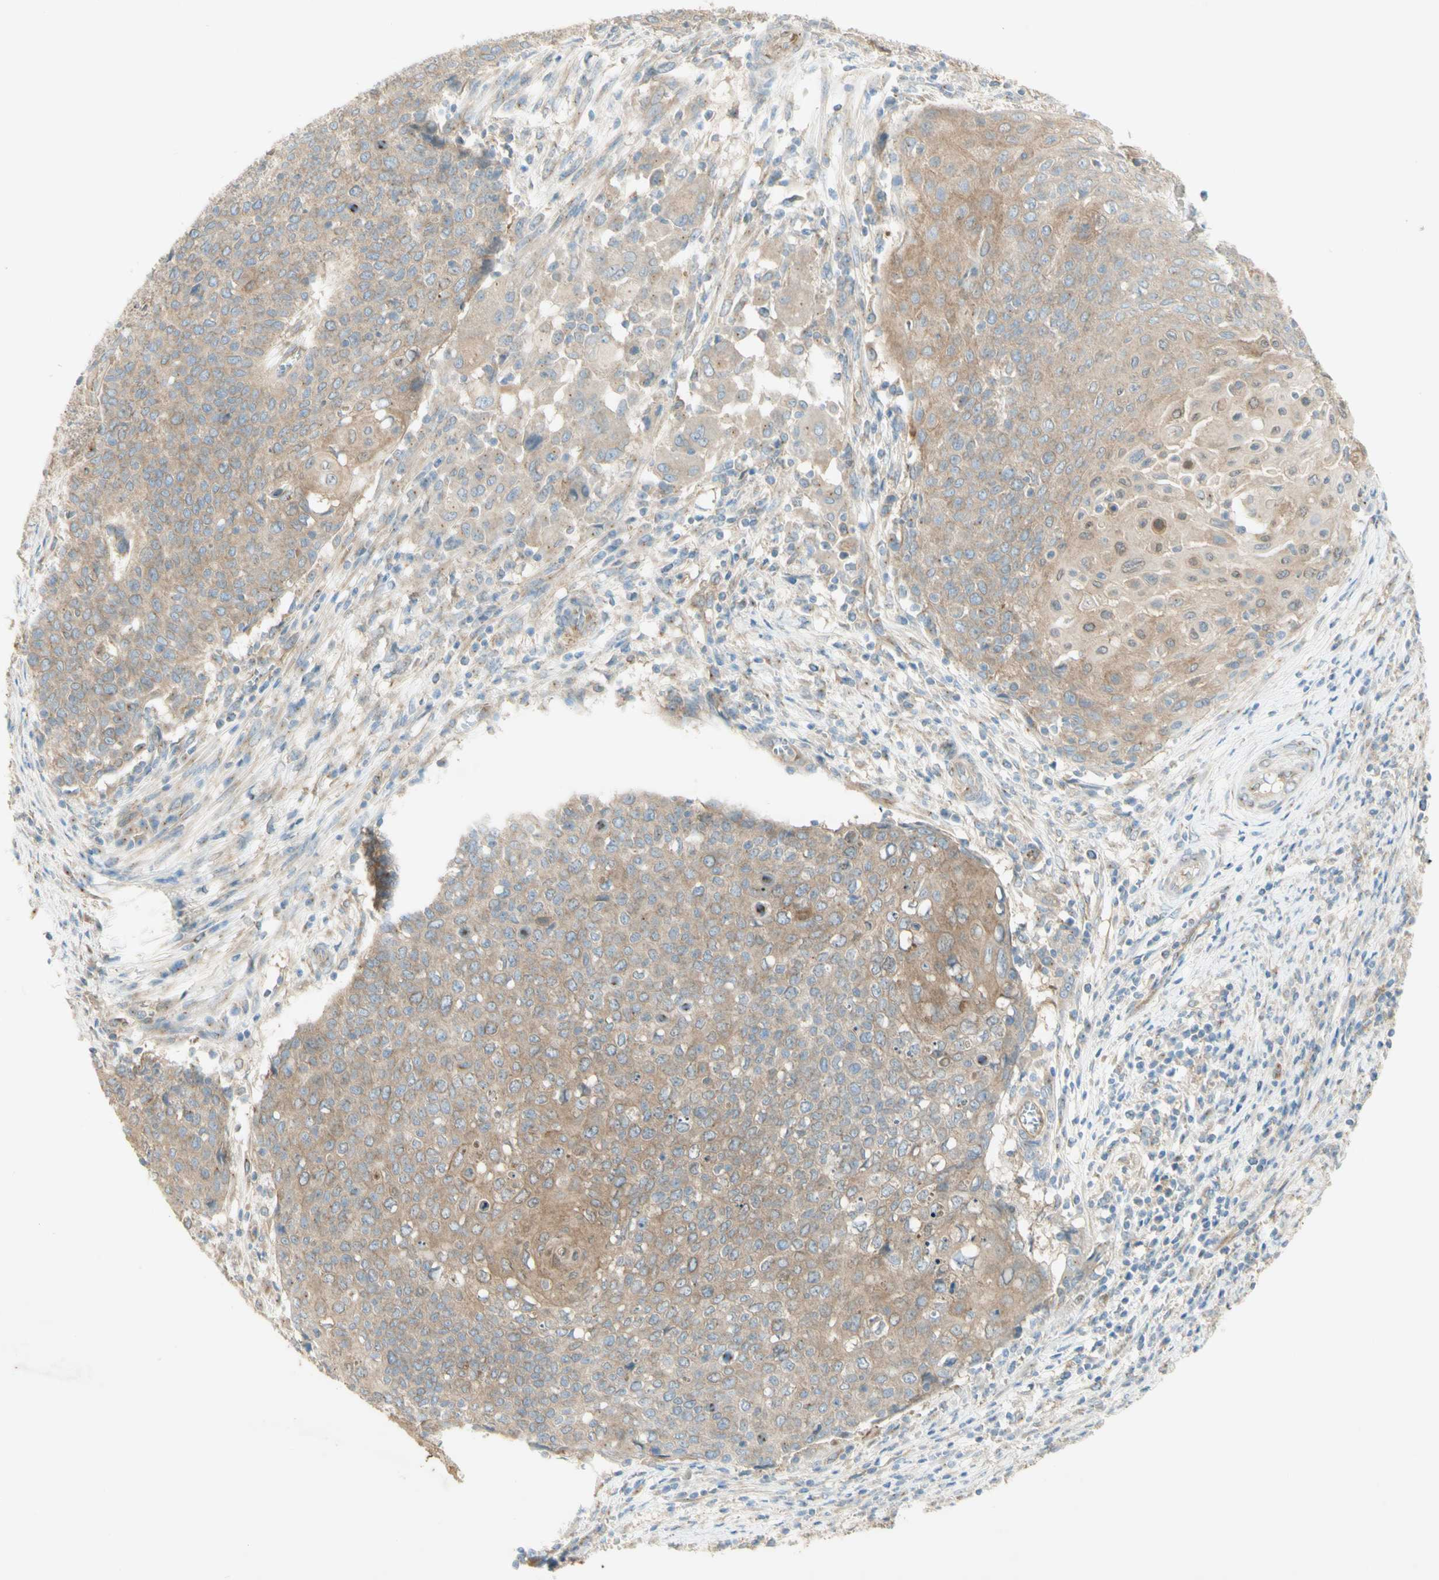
{"staining": {"intensity": "moderate", "quantity": "<25%", "location": "cytoplasmic/membranous"}, "tissue": "cervical cancer", "cell_type": "Tumor cells", "image_type": "cancer", "snomed": [{"axis": "morphology", "description": "Squamous cell carcinoma, NOS"}, {"axis": "topography", "description": "Cervix"}], "caption": "Moderate cytoplasmic/membranous protein staining is appreciated in about <25% of tumor cells in cervical squamous cell carcinoma.", "gene": "DYNC1H1", "patient": {"sex": "female", "age": 39}}